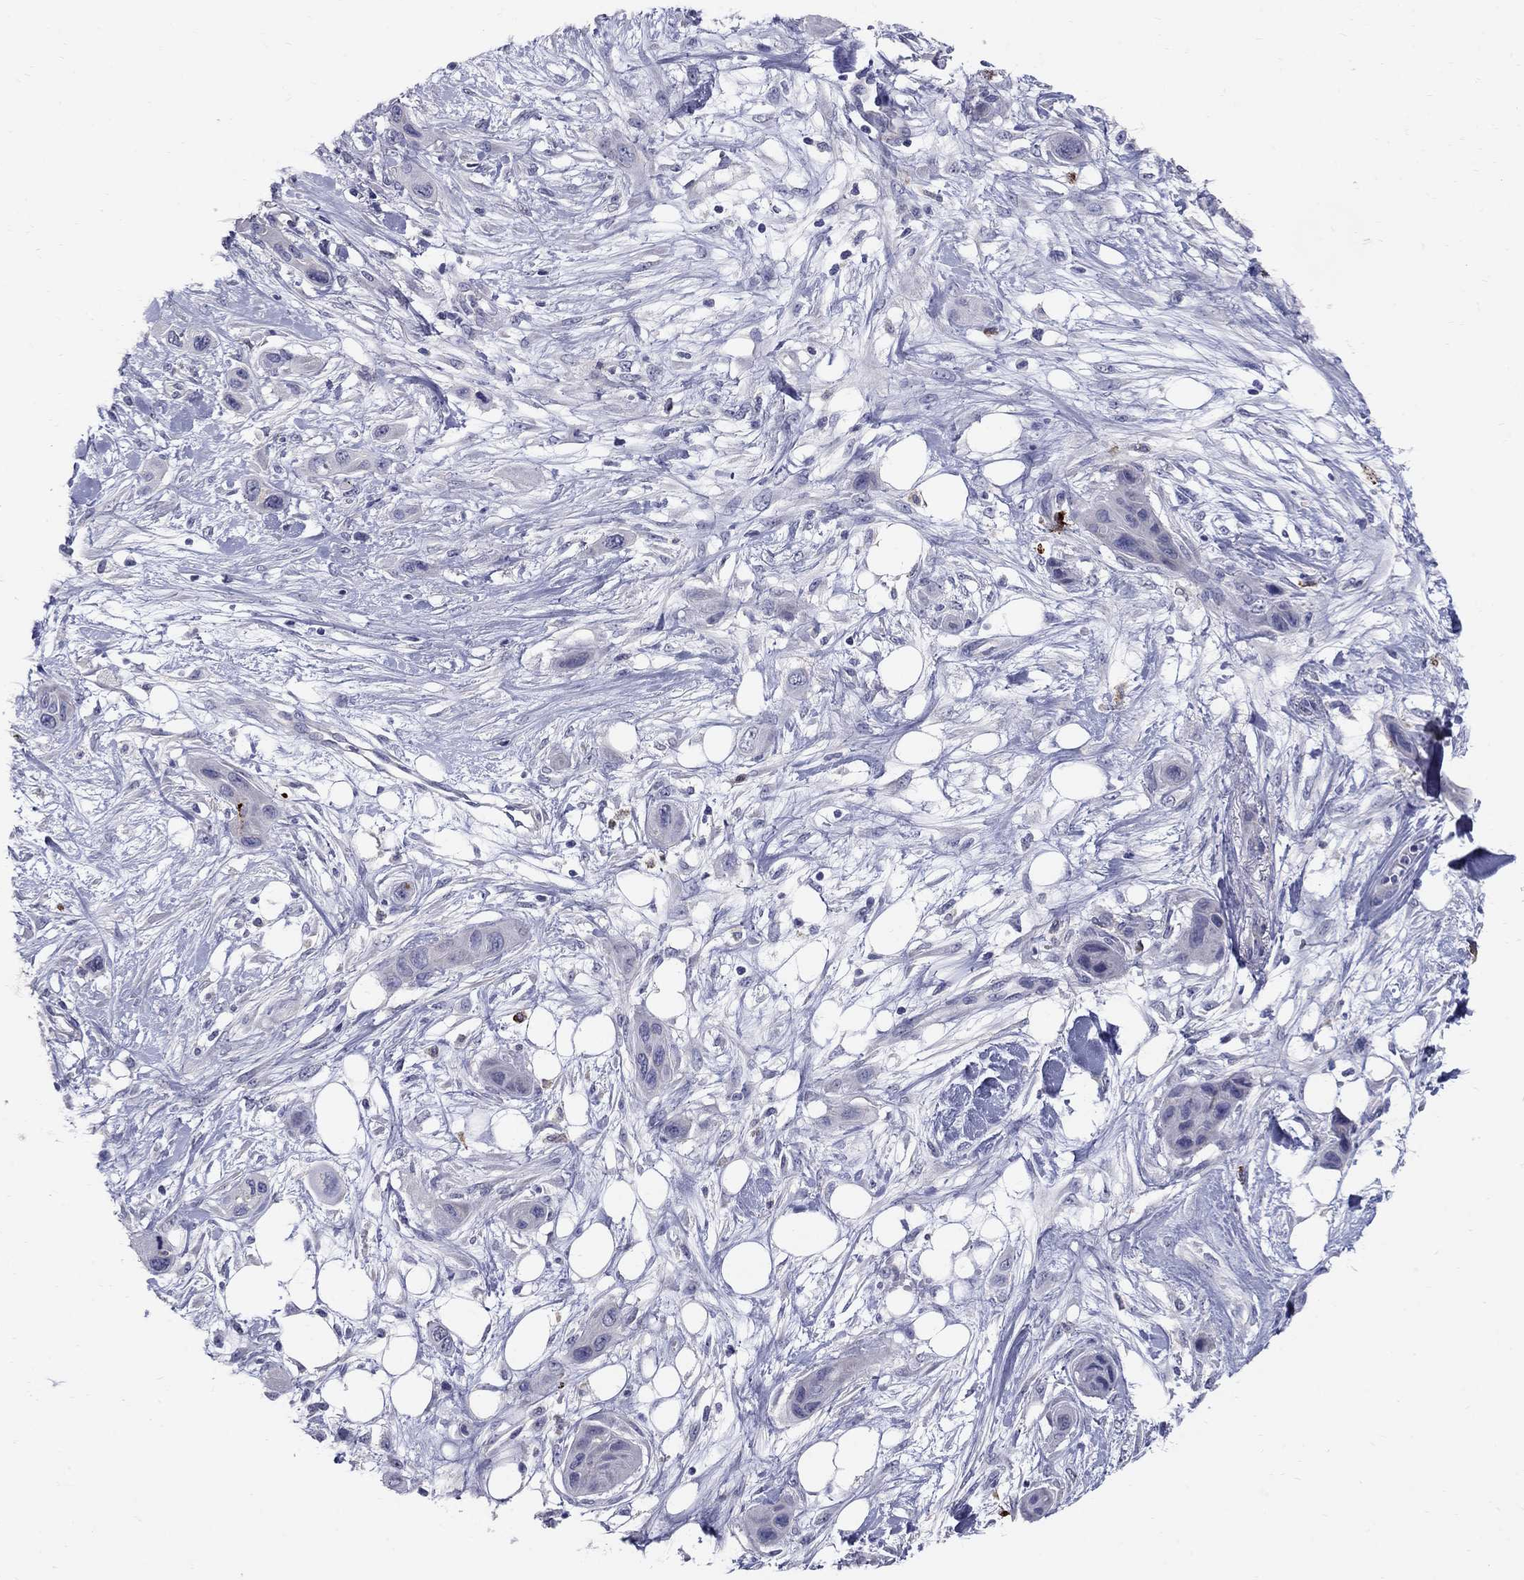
{"staining": {"intensity": "negative", "quantity": "none", "location": "none"}, "tissue": "skin cancer", "cell_type": "Tumor cells", "image_type": "cancer", "snomed": [{"axis": "morphology", "description": "Squamous cell carcinoma, NOS"}, {"axis": "topography", "description": "Skin"}], "caption": "Immunohistochemistry (IHC) image of skin squamous cell carcinoma stained for a protein (brown), which demonstrates no staining in tumor cells.", "gene": "TP53TG5", "patient": {"sex": "male", "age": 79}}